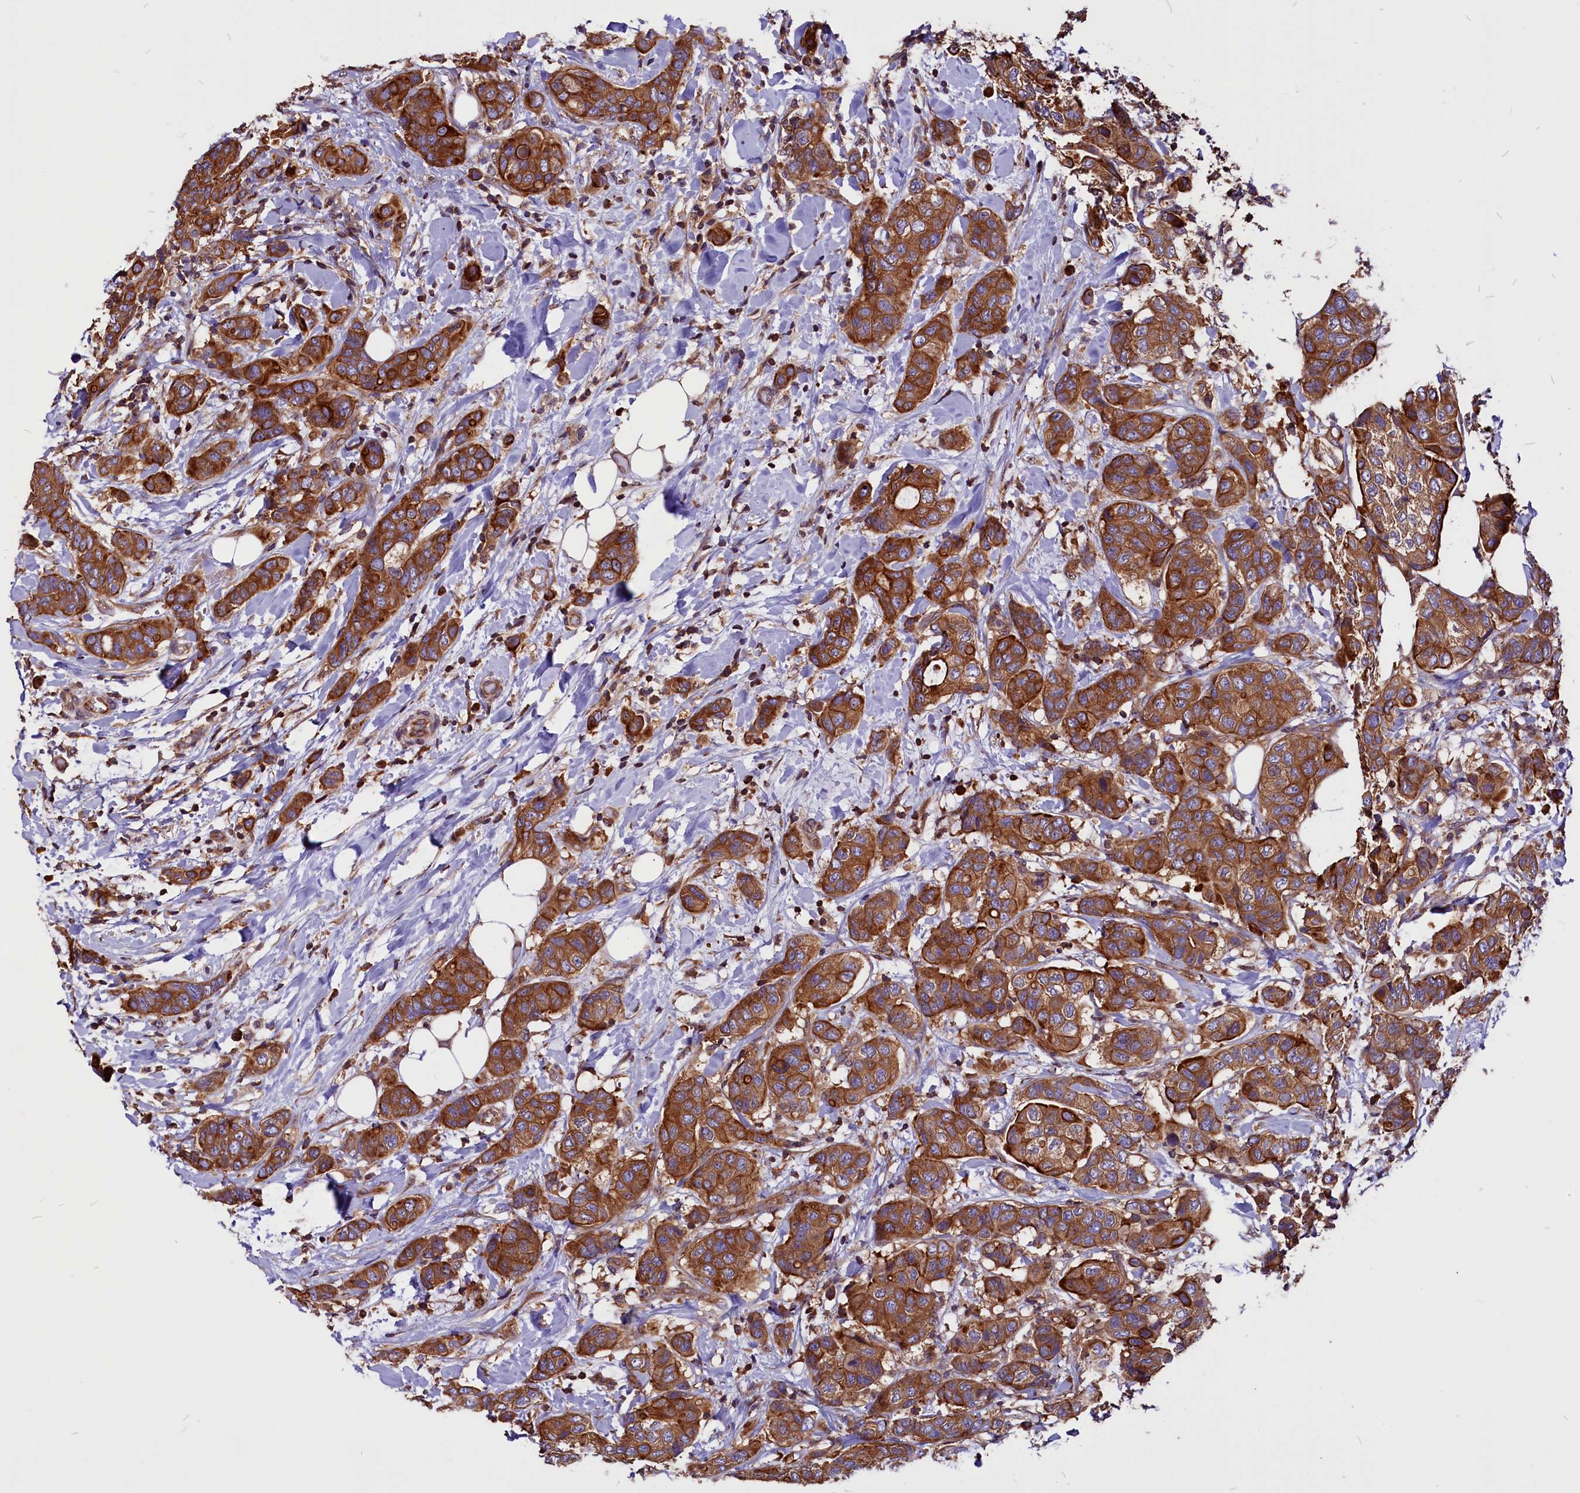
{"staining": {"intensity": "strong", "quantity": ">75%", "location": "cytoplasmic/membranous"}, "tissue": "breast cancer", "cell_type": "Tumor cells", "image_type": "cancer", "snomed": [{"axis": "morphology", "description": "Lobular carcinoma"}, {"axis": "topography", "description": "Breast"}], "caption": "Human breast cancer stained with a protein marker exhibits strong staining in tumor cells.", "gene": "EIF3G", "patient": {"sex": "female", "age": 51}}